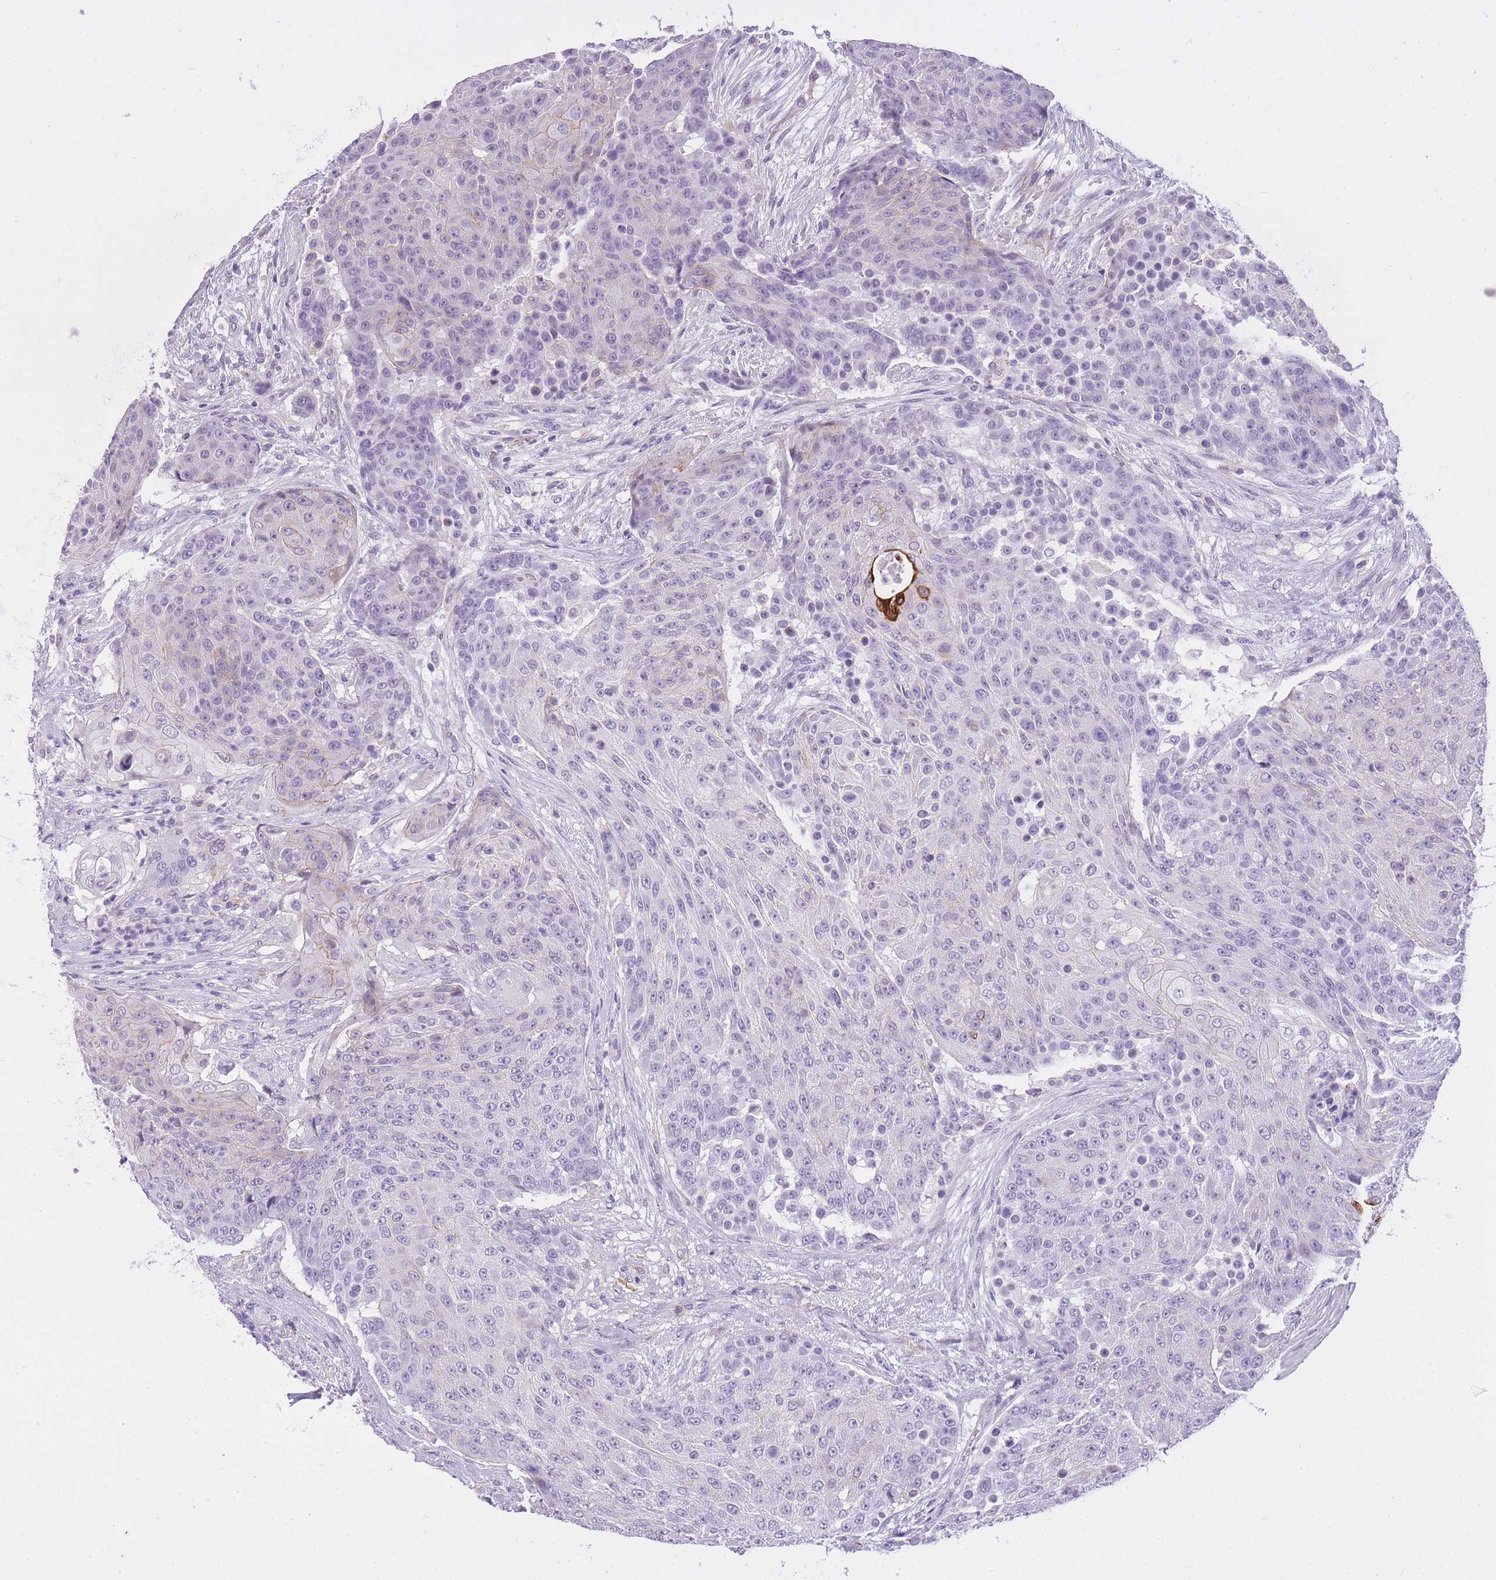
{"staining": {"intensity": "strong", "quantity": "<25%", "location": "cytoplasmic/membranous"}, "tissue": "urothelial cancer", "cell_type": "Tumor cells", "image_type": "cancer", "snomed": [{"axis": "morphology", "description": "Urothelial carcinoma, High grade"}, {"axis": "topography", "description": "Urinary bladder"}], "caption": "Strong cytoplasmic/membranous staining is appreciated in about <25% of tumor cells in urothelial cancer. (DAB (3,3'-diaminobenzidine) IHC with brightfield microscopy, high magnification).", "gene": "RADX", "patient": {"sex": "female", "age": 63}}